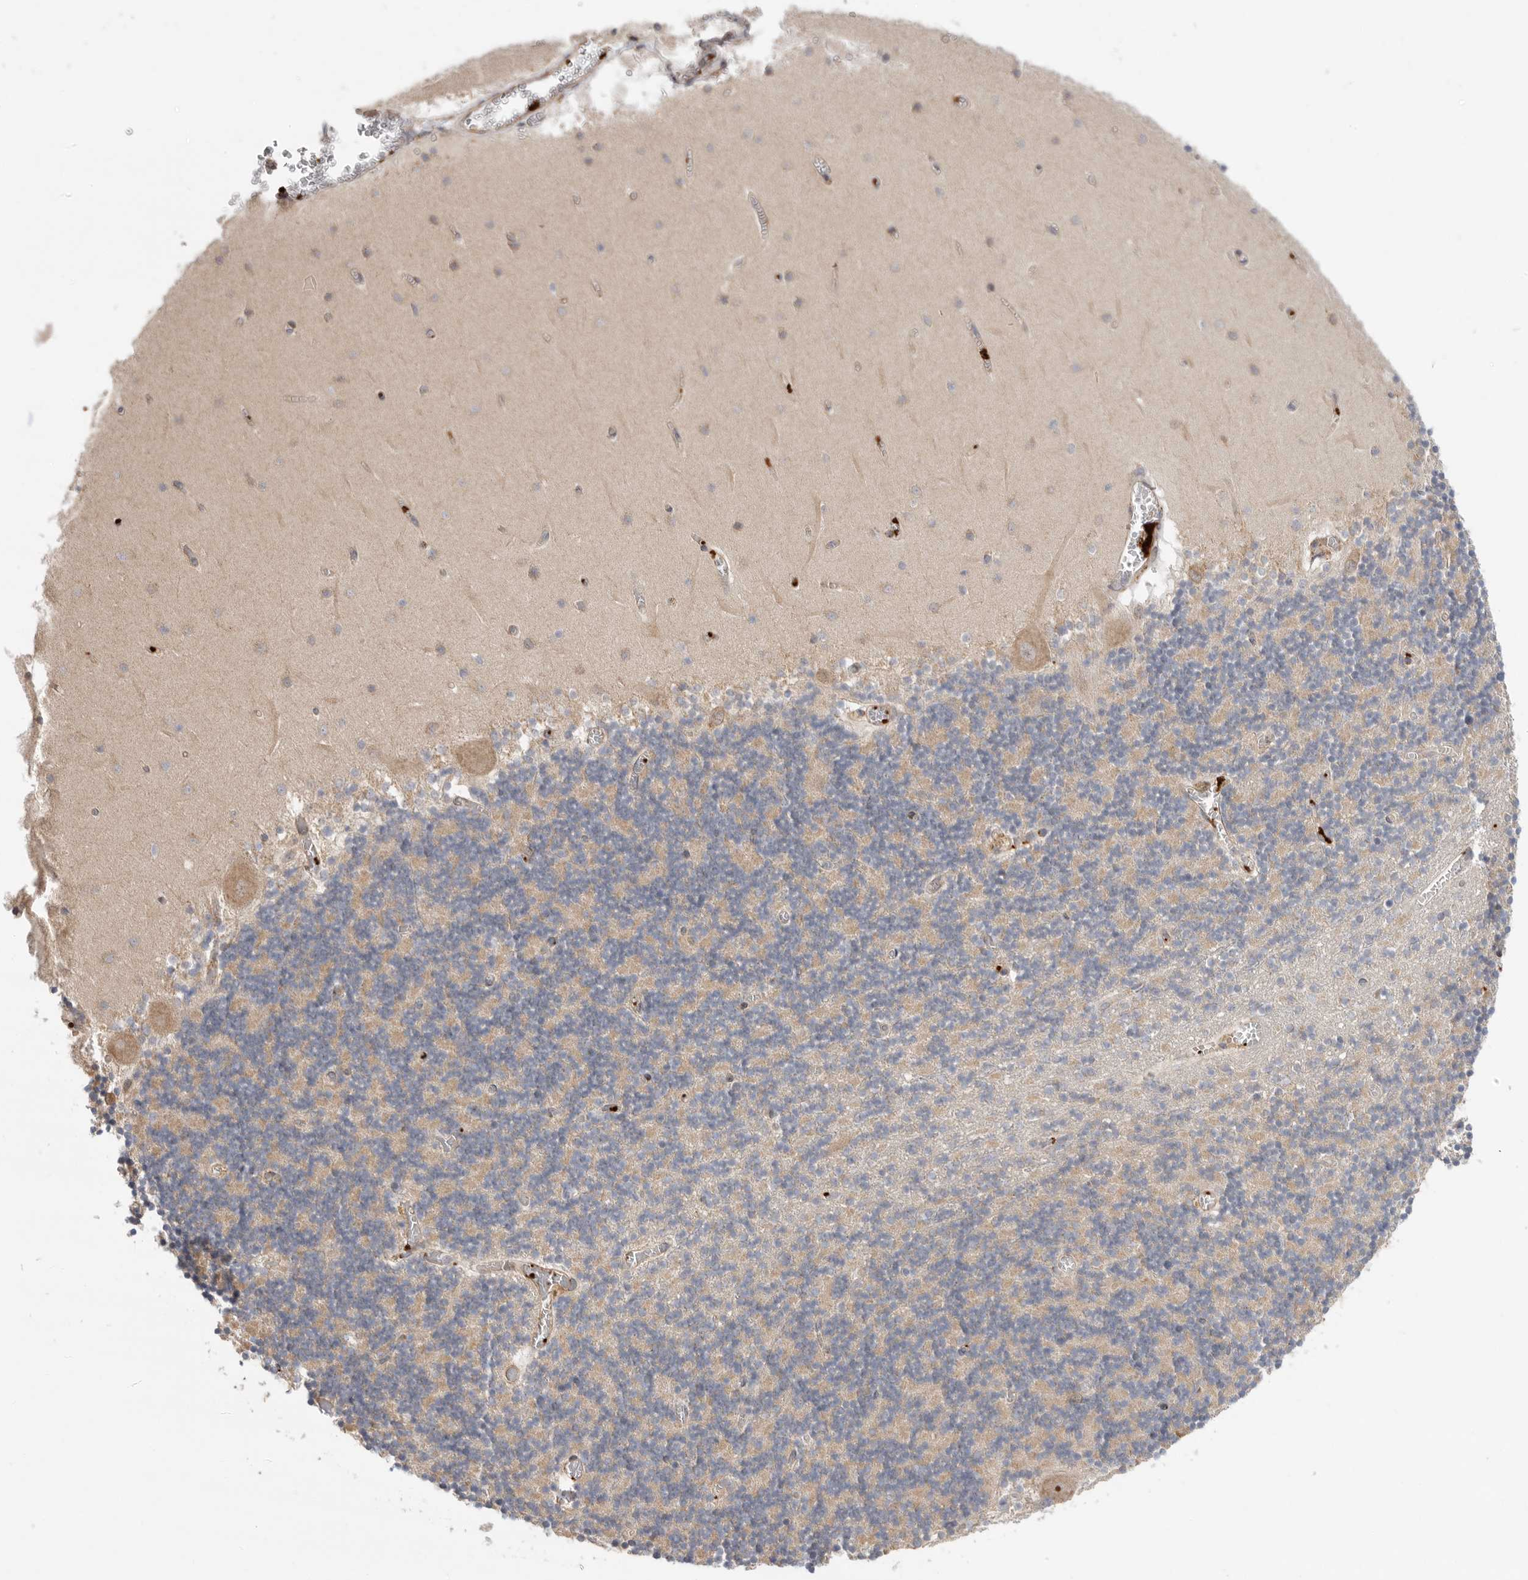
{"staining": {"intensity": "weak", "quantity": "25%-75%", "location": "cytoplasmic/membranous"}, "tissue": "cerebellum", "cell_type": "Cells in granular layer", "image_type": "normal", "snomed": [{"axis": "morphology", "description": "Normal tissue, NOS"}, {"axis": "topography", "description": "Cerebellum"}], "caption": "Immunohistochemical staining of normal cerebellum shows low levels of weak cytoplasmic/membranous staining in approximately 25%-75% of cells in granular layer.", "gene": "CDC42BPB", "patient": {"sex": "female", "age": 28}}